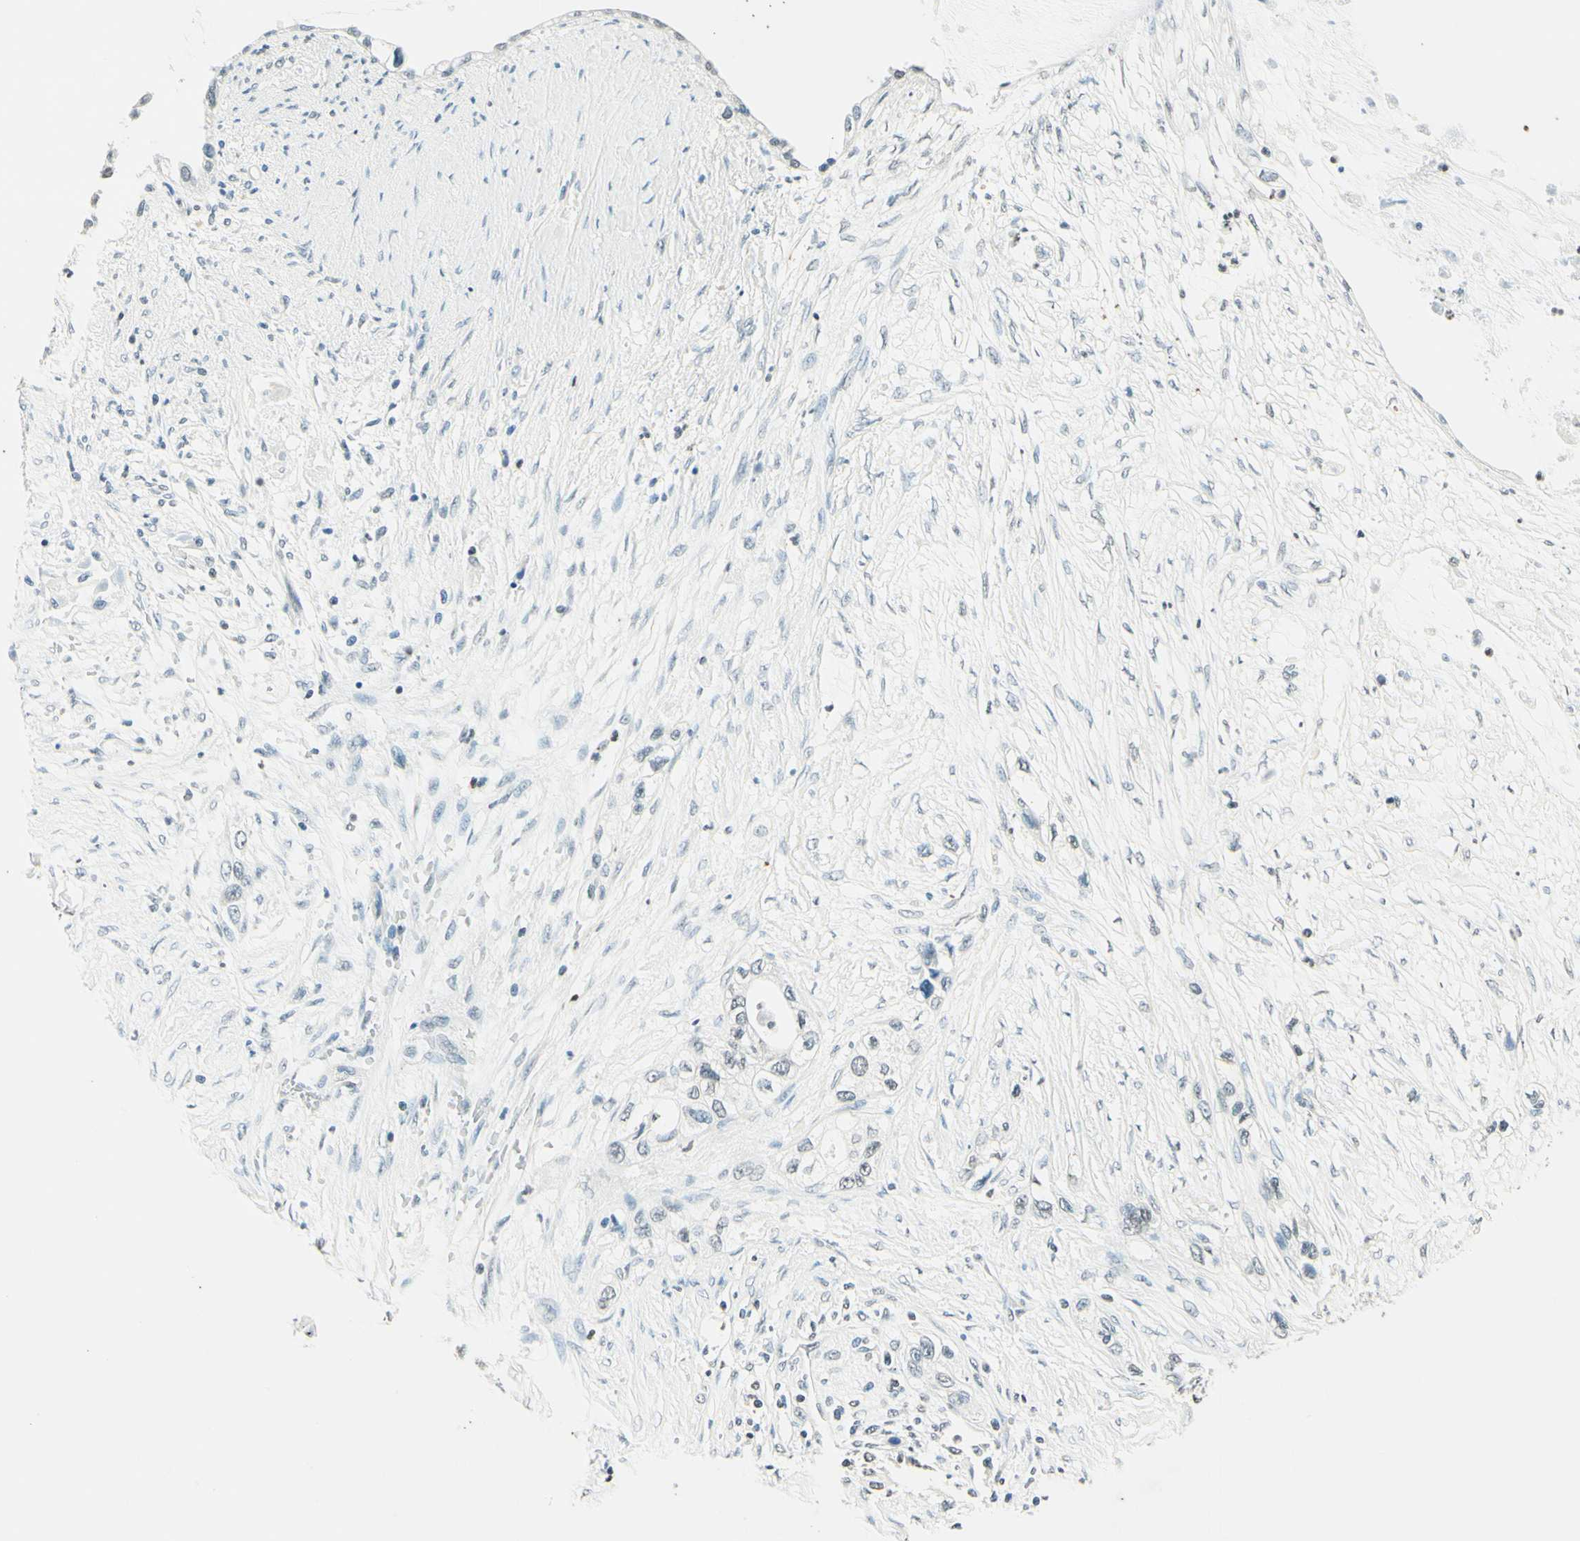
{"staining": {"intensity": "weak", "quantity": "<25%", "location": "nuclear"}, "tissue": "pancreatic cancer", "cell_type": "Tumor cells", "image_type": "cancer", "snomed": [{"axis": "morphology", "description": "Adenocarcinoma, NOS"}, {"axis": "topography", "description": "Pancreas"}], "caption": "A high-resolution image shows IHC staining of adenocarcinoma (pancreatic), which exhibits no significant positivity in tumor cells.", "gene": "MSH2", "patient": {"sex": "female", "age": 70}}